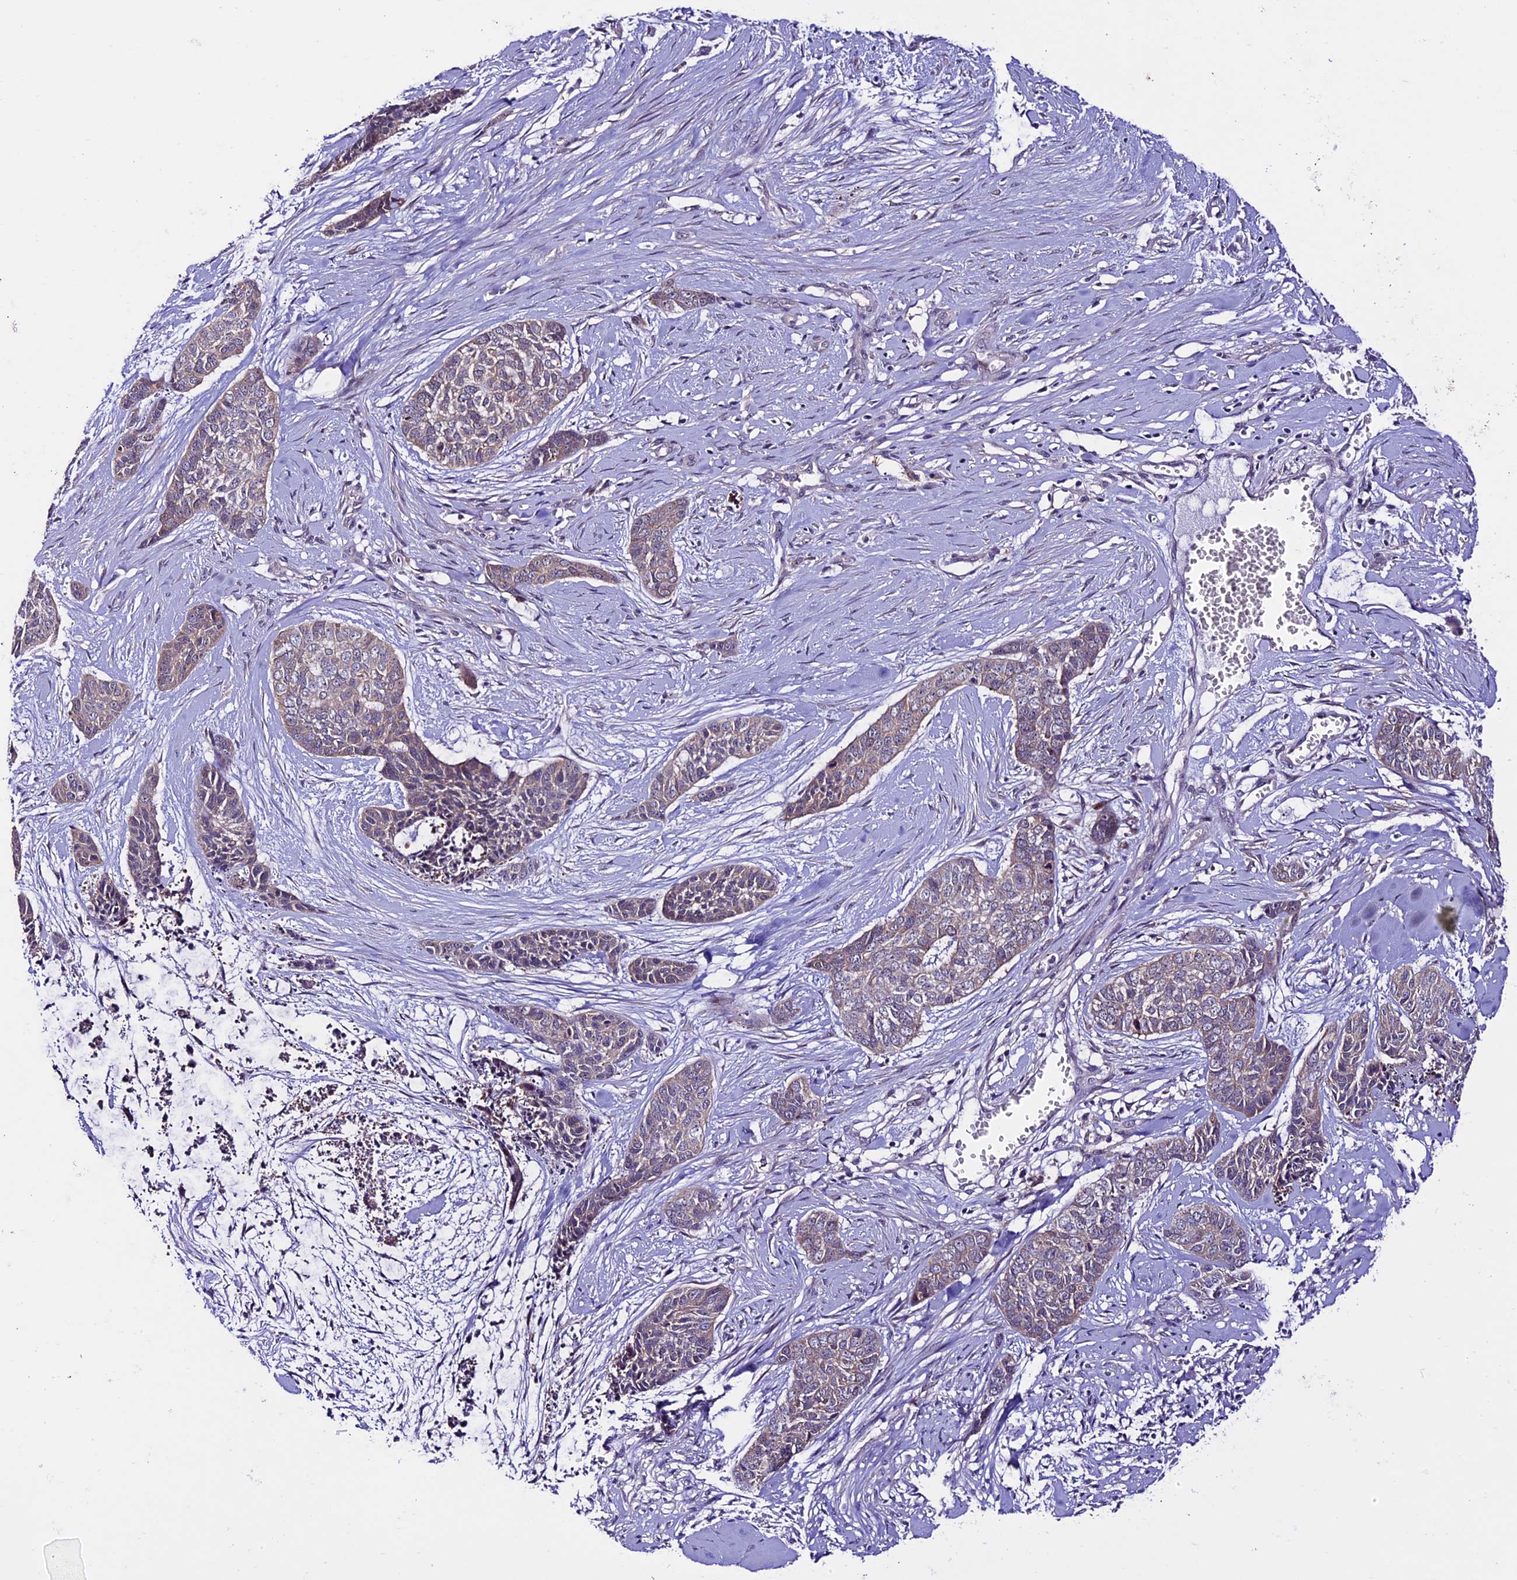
{"staining": {"intensity": "weak", "quantity": "25%-75%", "location": "cytoplasmic/membranous"}, "tissue": "skin cancer", "cell_type": "Tumor cells", "image_type": "cancer", "snomed": [{"axis": "morphology", "description": "Basal cell carcinoma"}, {"axis": "topography", "description": "Skin"}], "caption": "Tumor cells exhibit low levels of weak cytoplasmic/membranous staining in about 25%-75% of cells in skin cancer (basal cell carcinoma). (DAB IHC, brown staining for protein, blue staining for nuclei).", "gene": "XKR7", "patient": {"sex": "female", "age": 64}}